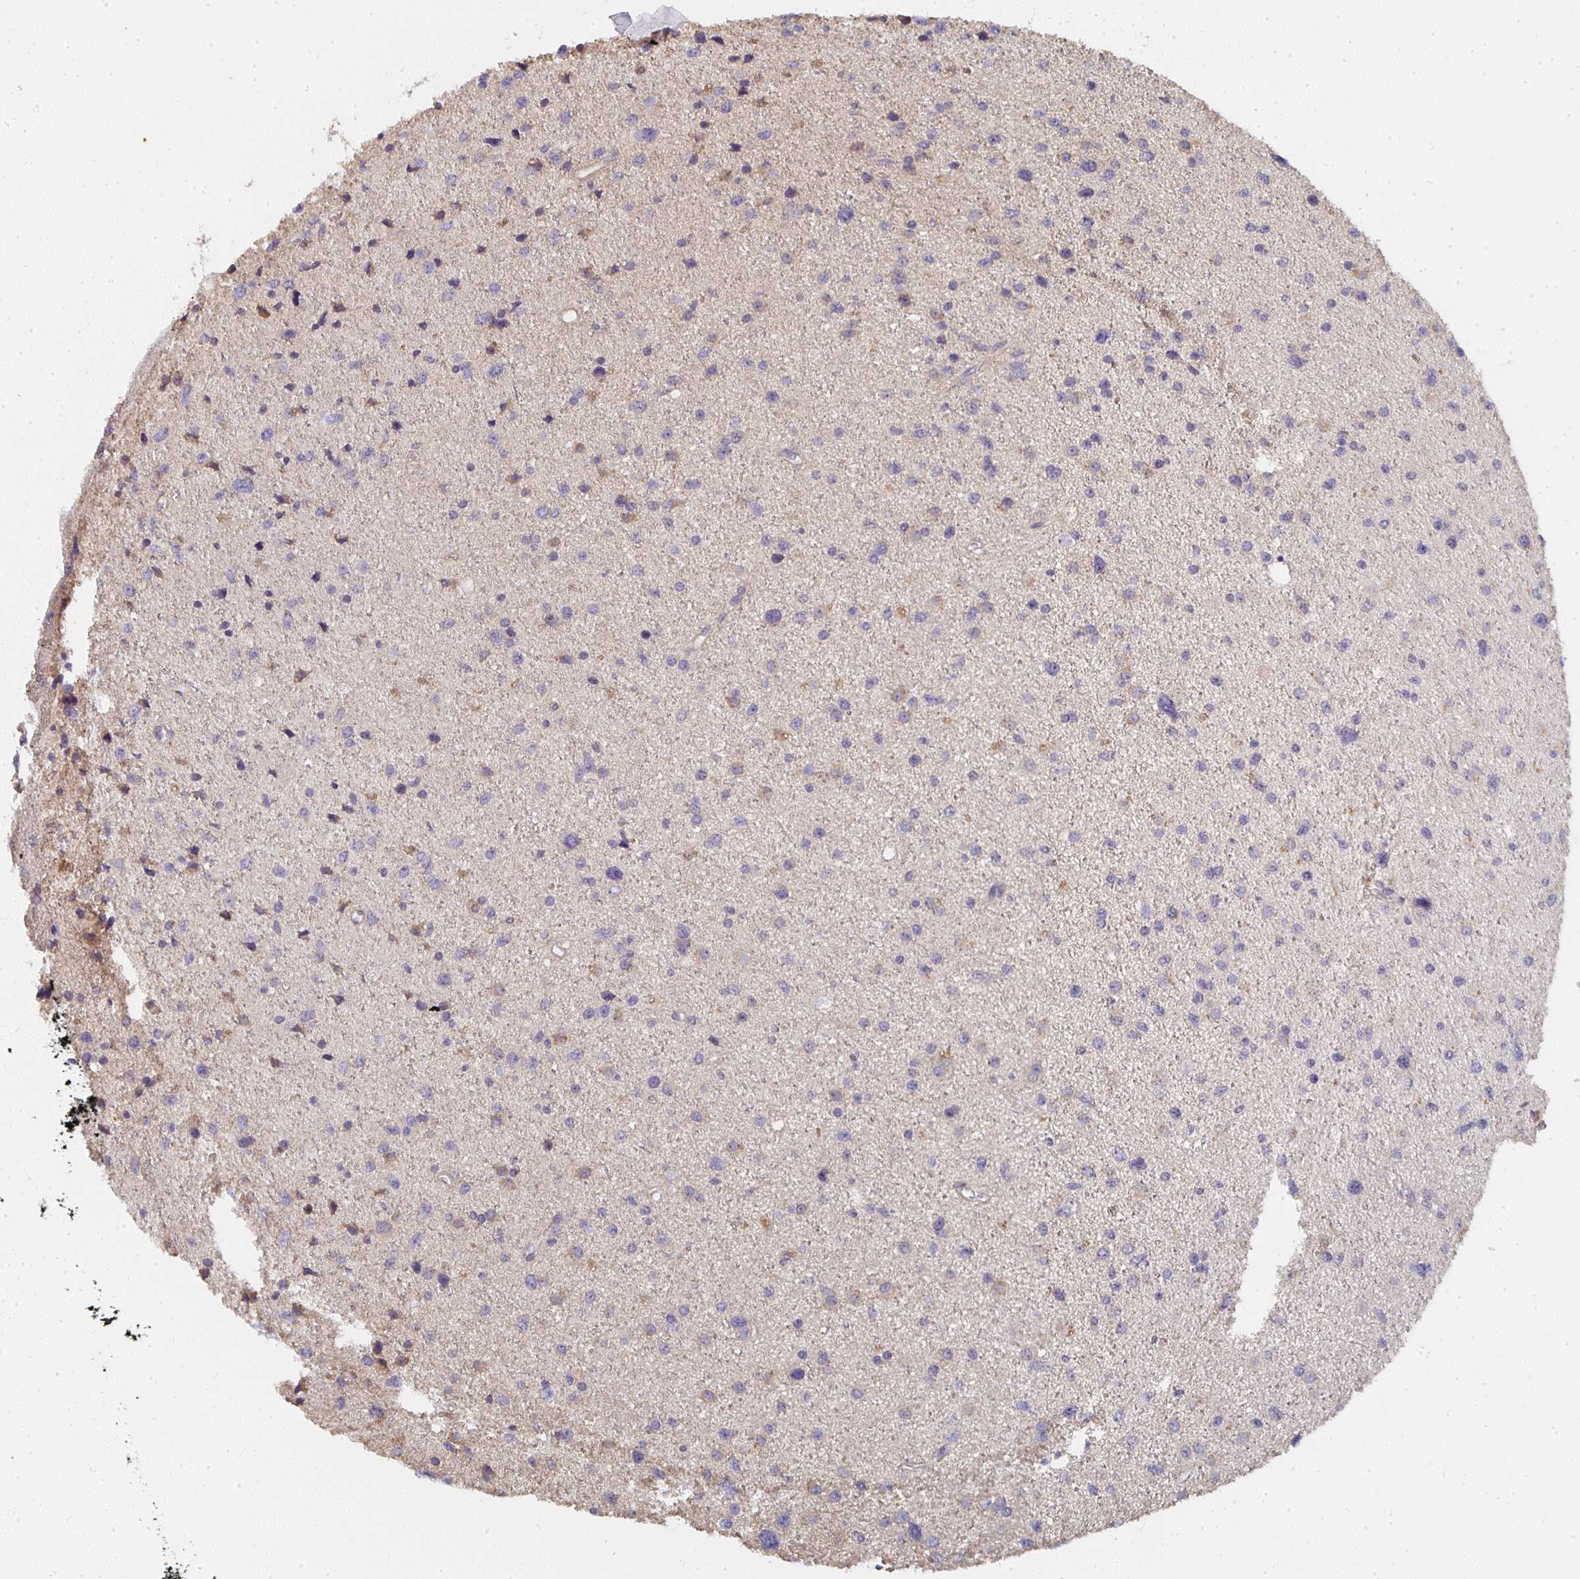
{"staining": {"intensity": "weak", "quantity": "<25%", "location": "cytoplasmic/membranous"}, "tissue": "glioma", "cell_type": "Tumor cells", "image_type": "cancer", "snomed": [{"axis": "morphology", "description": "Glioma, malignant, Low grade"}, {"axis": "topography", "description": "Brain"}], "caption": "Immunohistochemistry (IHC) of human glioma shows no staining in tumor cells.", "gene": "CTHRC1", "patient": {"sex": "female", "age": 55}}